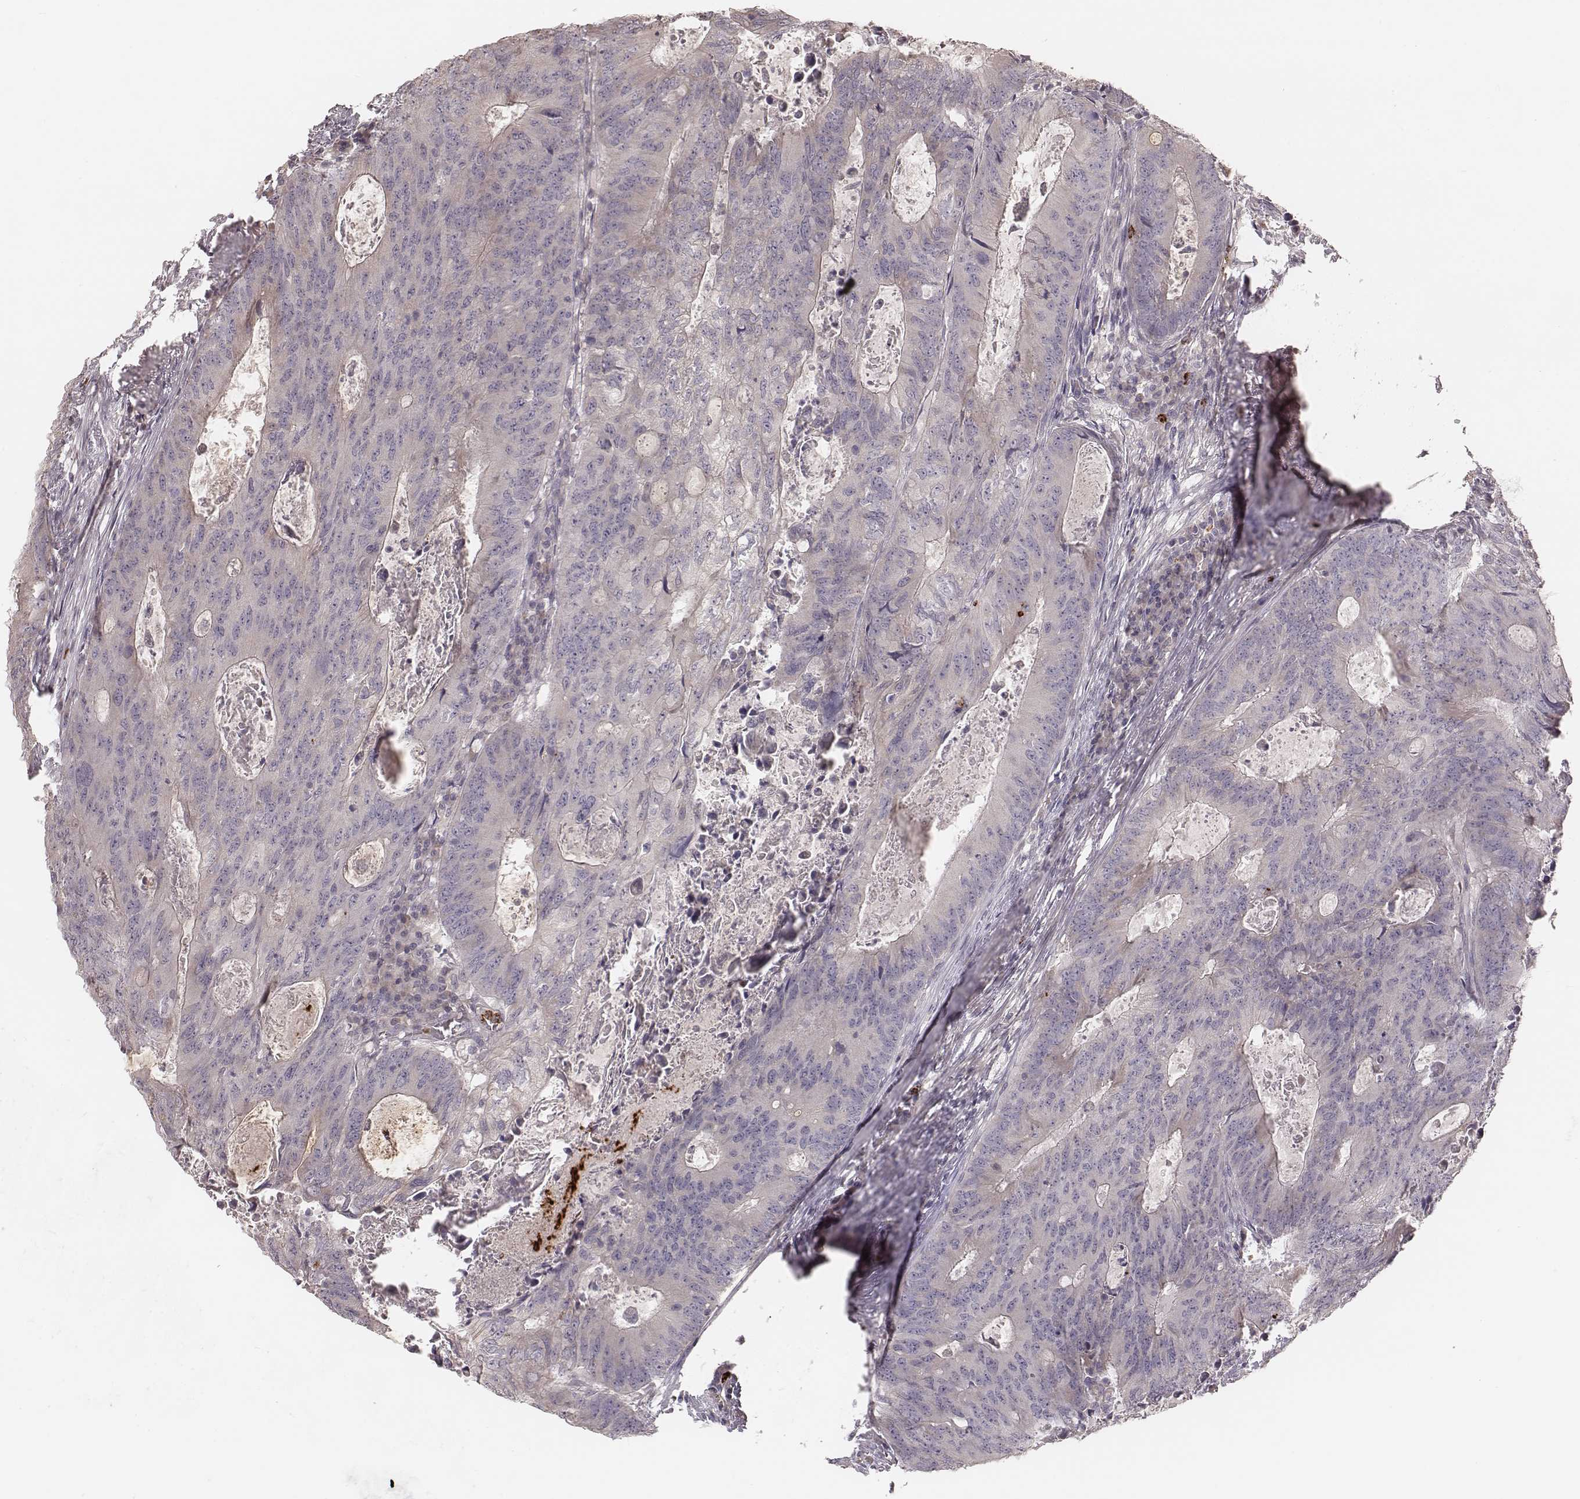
{"staining": {"intensity": "negative", "quantity": "none", "location": "none"}, "tissue": "colorectal cancer", "cell_type": "Tumor cells", "image_type": "cancer", "snomed": [{"axis": "morphology", "description": "Adenocarcinoma, NOS"}, {"axis": "topography", "description": "Colon"}], "caption": "Tumor cells show no significant protein positivity in colorectal adenocarcinoma. (DAB (3,3'-diaminobenzidine) IHC with hematoxylin counter stain).", "gene": "ABCA7", "patient": {"sex": "male", "age": 67}}